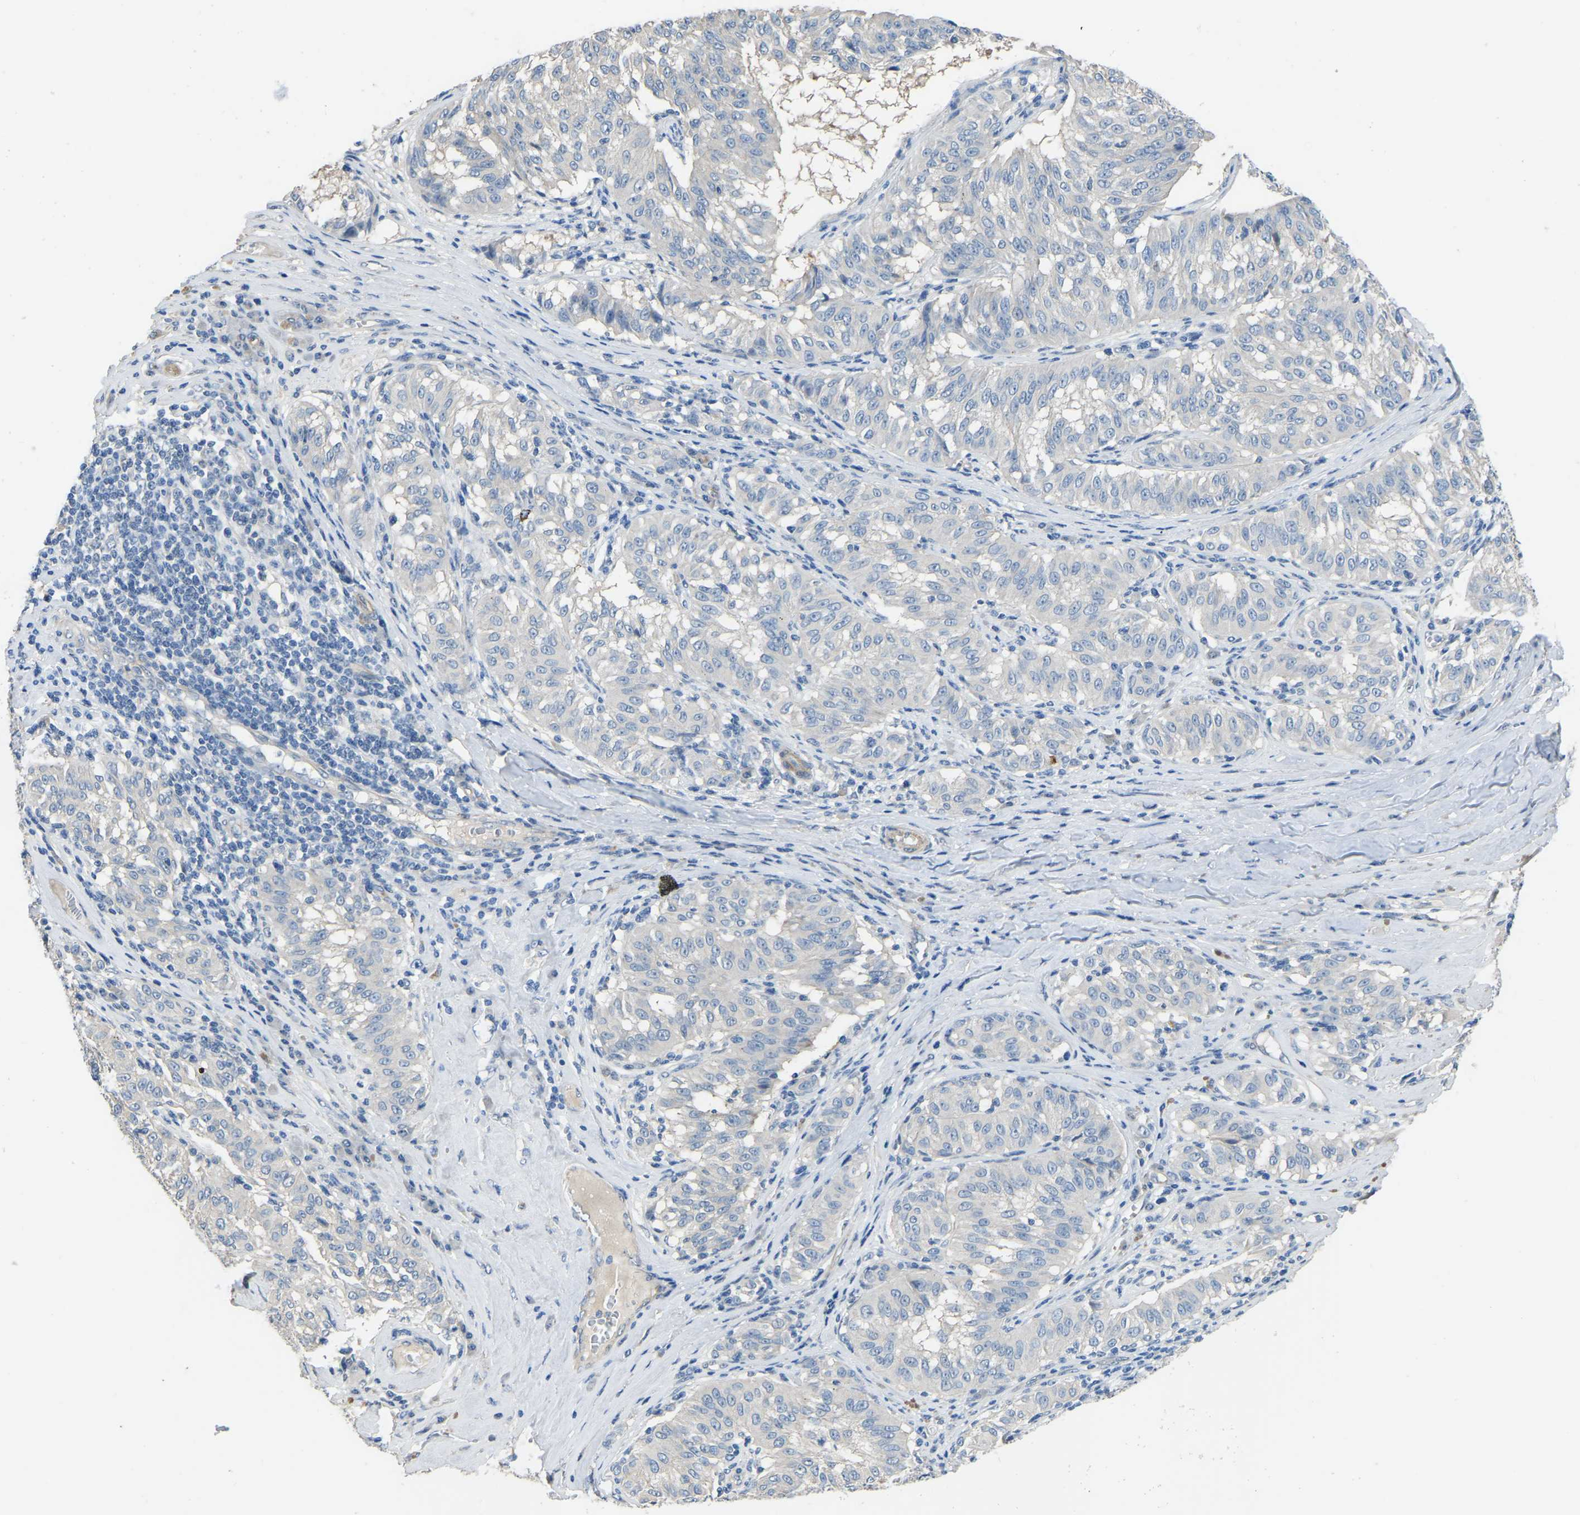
{"staining": {"intensity": "negative", "quantity": "none", "location": "none"}, "tissue": "melanoma", "cell_type": "Tumor cells", "image_type": "cancer", "snomed": [{"axis": "morphology", "description": "Malignant melanoma, NOS"}, {"axis": "topography", "description": "Skin"}], "caption": "There is no significant staining in tumor cells of malignant melanoma.", "gene": "HIGD2B", "patient": {"sex": "female", "age": 72}}